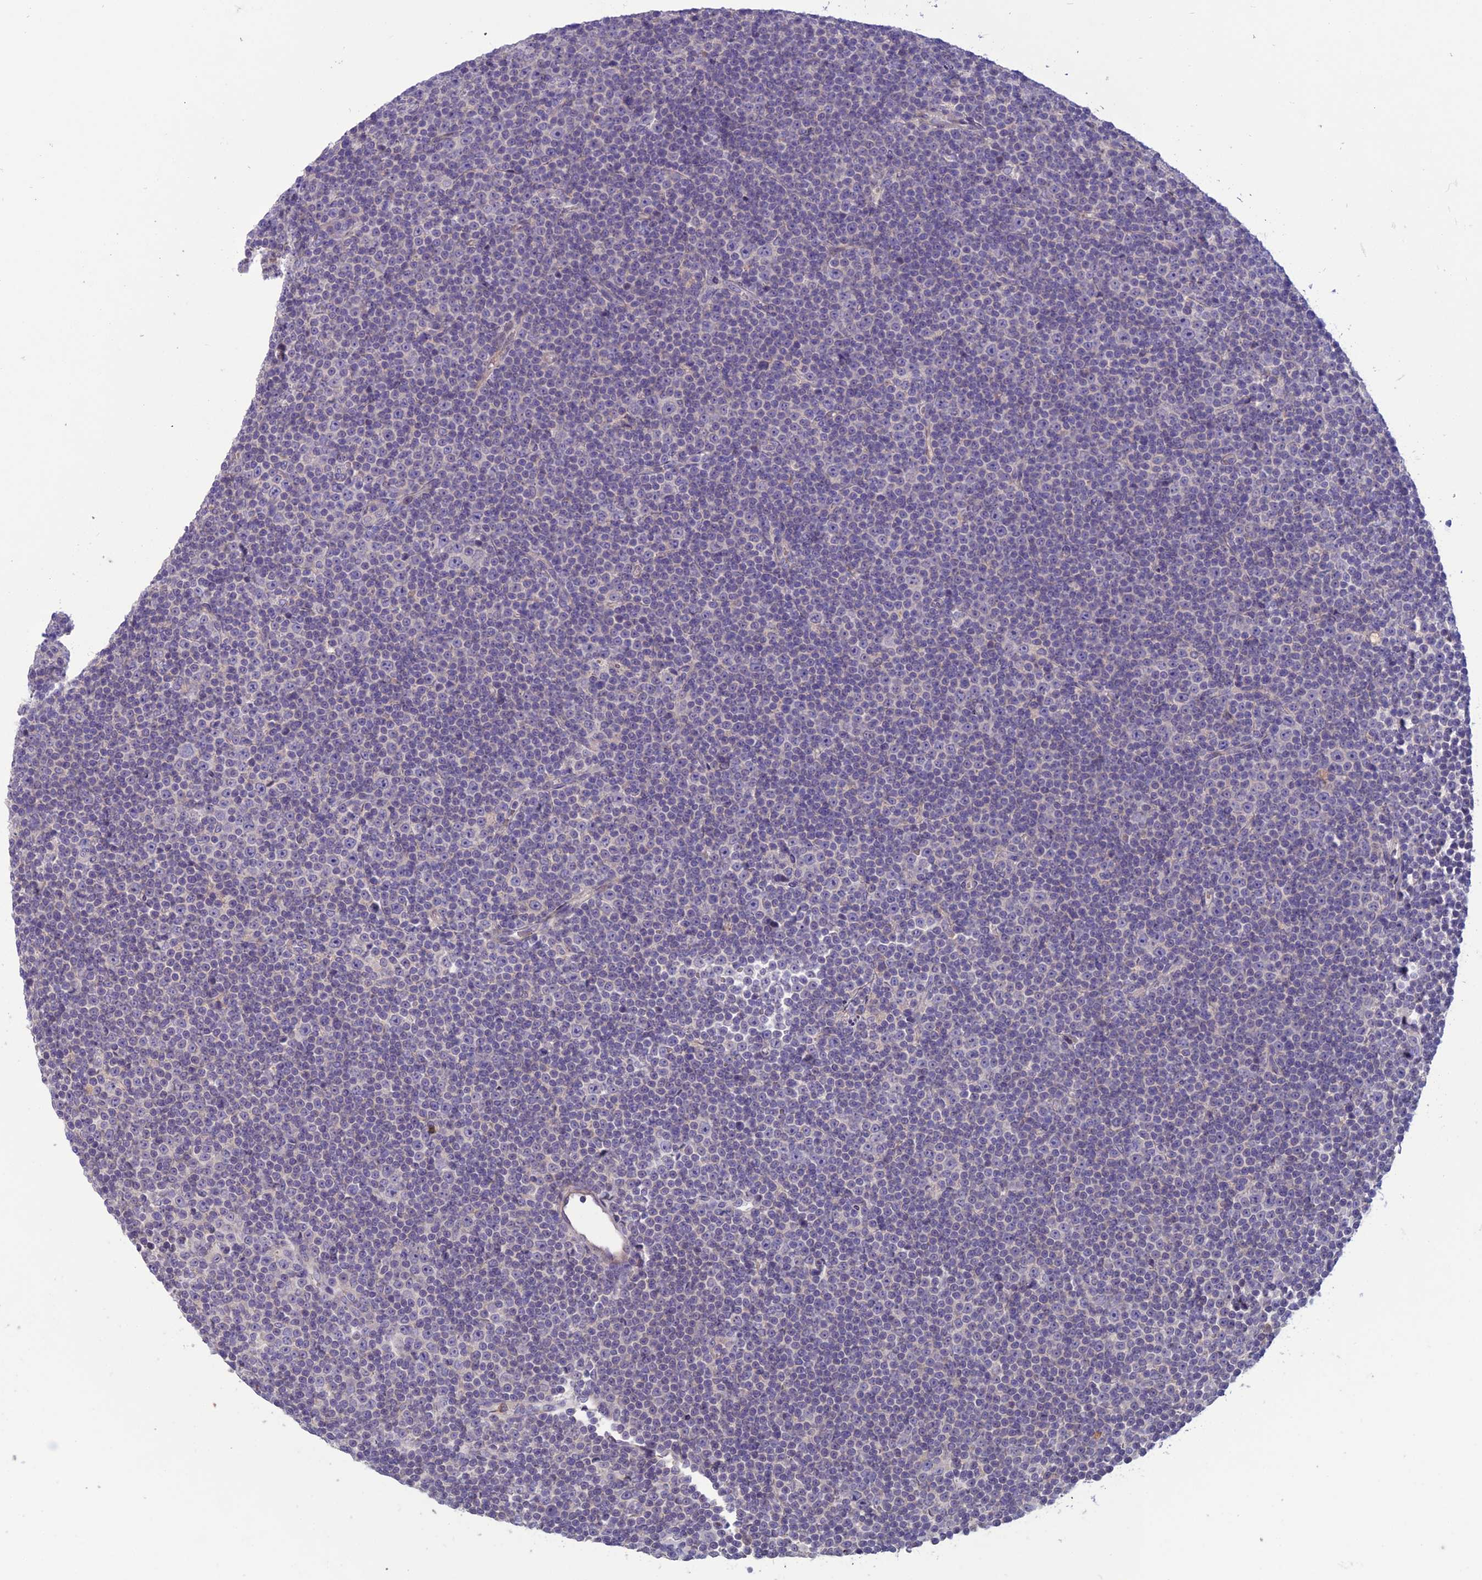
{"staining": {"intensity": "negative", "quantity": "none", "location": "none"}, "tissue": "lymphoma", "cell_type": "Tumor cells", "image_type": "cancer", "snomed": [{"axis": "morphology", "description": "Malignant lymphoma, non-Hodgkin's type, Low grade"}, {"axis": "topography", "description": "Lymph node"}], "caption": "A high-resolution micrograph shows IHC staining of lymphoma, which exhibits no significant expression in tumor cells.", "gene": "C2orf76", "patient": {"sex": "female", "age": 67}}